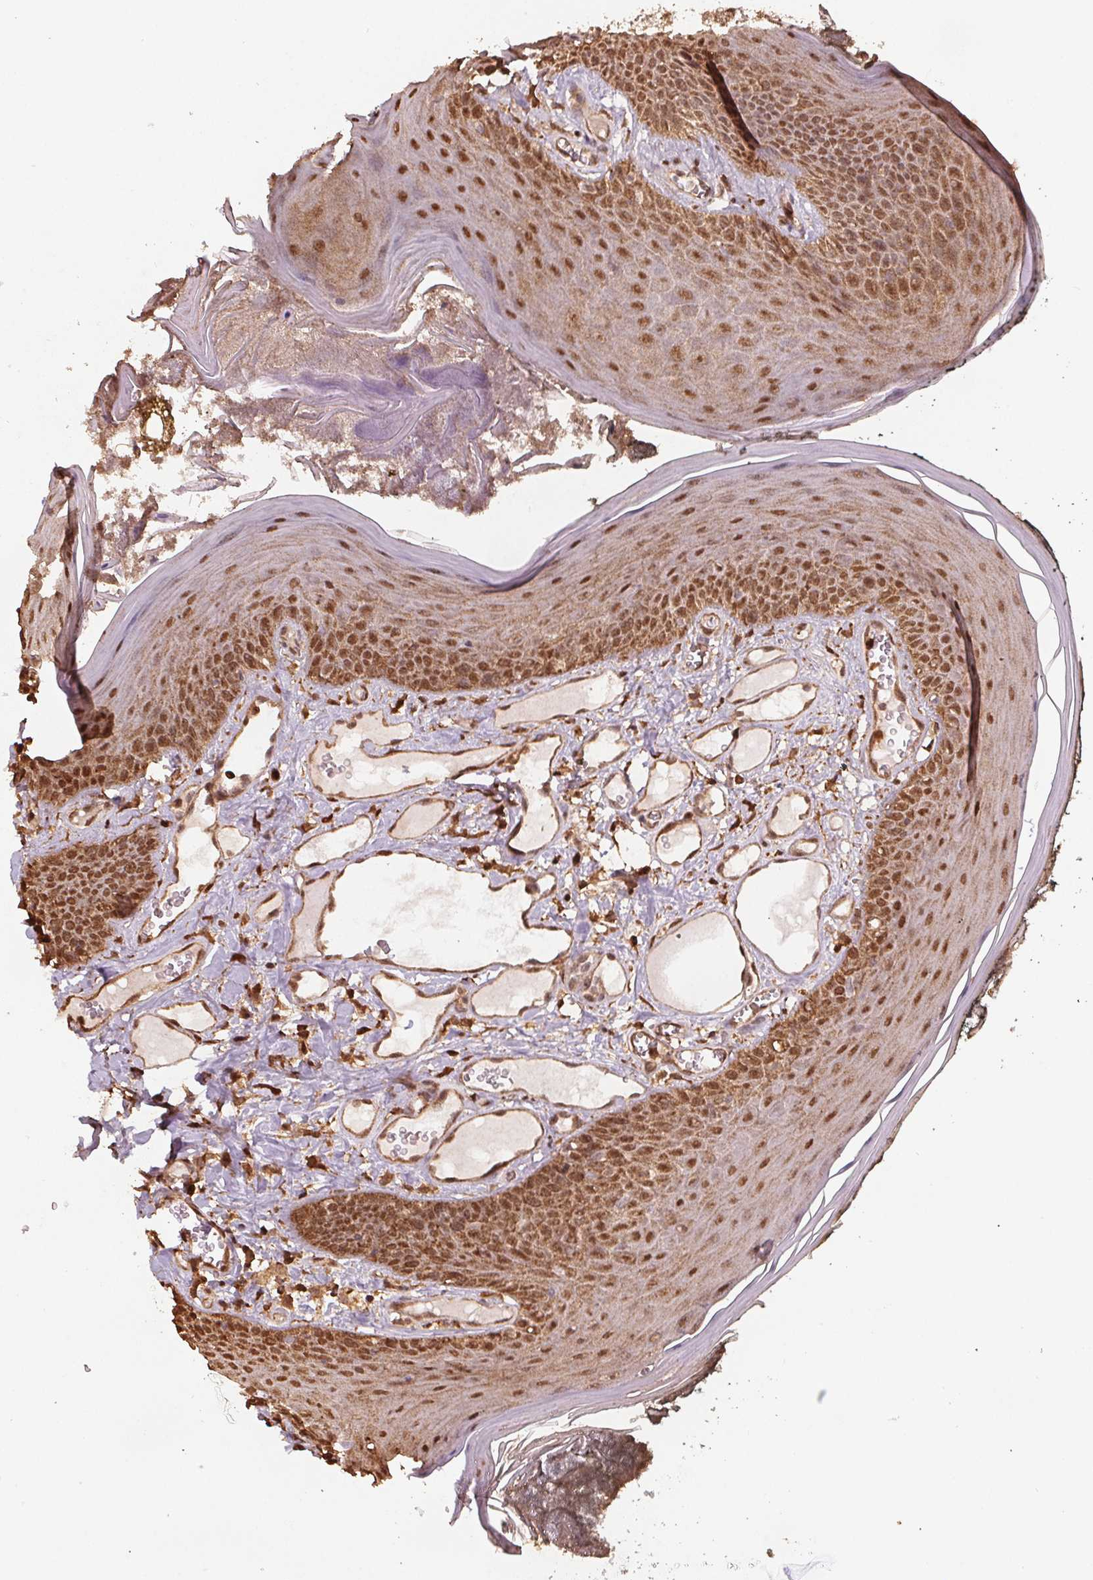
{"staining": {"intensity": "moderate", "quantity": ">75%", "location": "nuclear"}, "tissue": "oral mucosa", "cell_type": "Squamous epithelial cells", "image_type": "normal", "snomed": [{"axis": "morphology", "description": "Normal tissue, NOS"}, {"axis": "topography", "description": "Oral tissue"}], "caption": "Immunohistochemical staining of benign human oral mucosa displays >75% levels of moderate nuclear protein expression in about >75% of squamous epithelial cells. (brown staining indicates protein expression, while blue staining denotes nuclei).", "gene": "ENO1", "patient": {"sex": "male", "age": 9}}